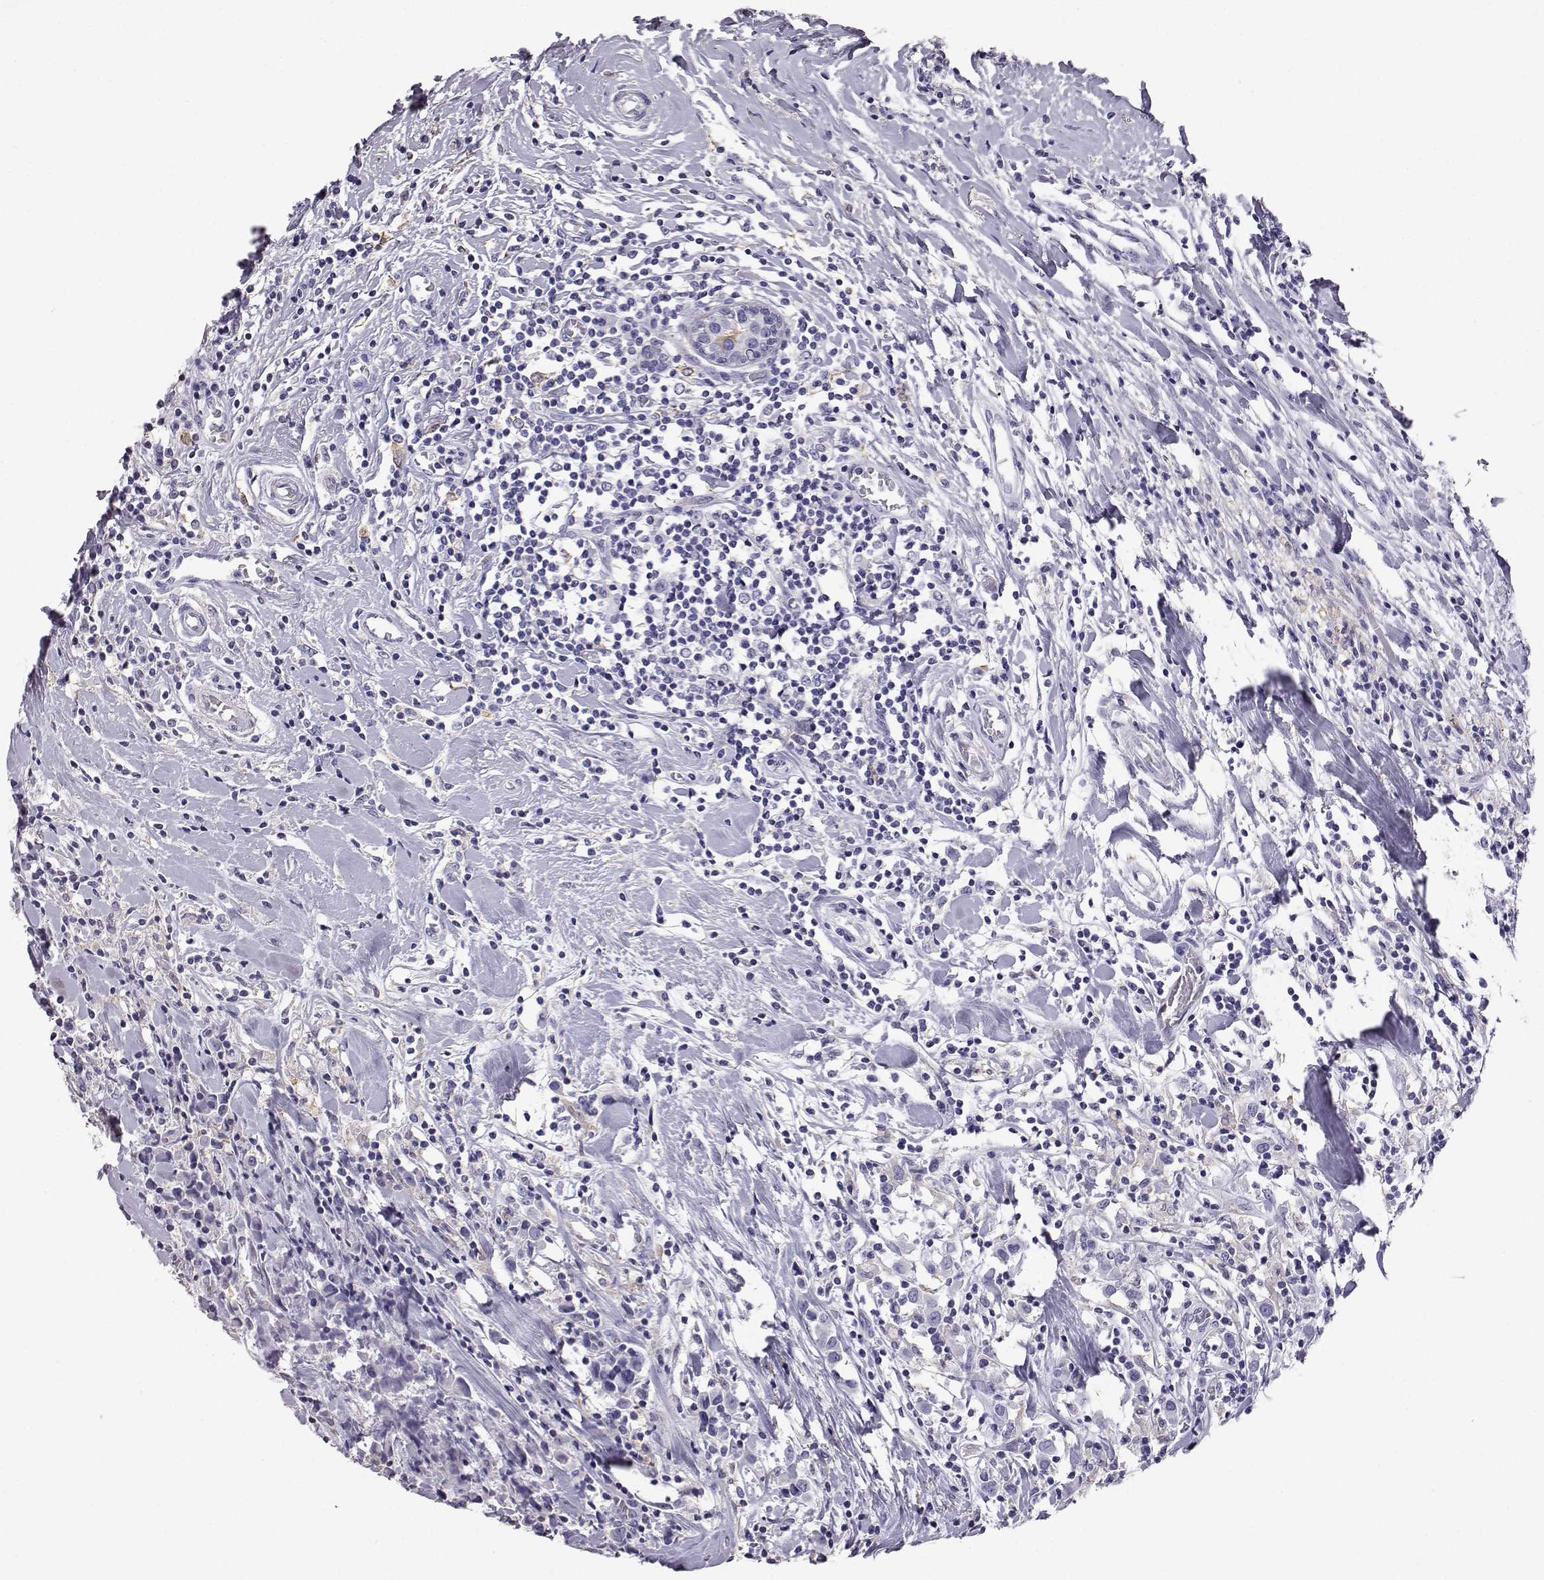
{"staining": {"intensity": "negative", "quantity": "none", "location": "none"}, "tissue": "breast cancer", "cell_type": "Tumor cells", "image_type": "cancer", "snomed": [{"axis": "morphology", "description": "Duct carcinoma"}, {"axis": "topography", "description": "Breast"}], "caption": "This histopathology image is of breast cancer stained with immunohistochemistry (IHC) to label a protein in brown with the nuclei are counter-stained blue. There is no expression in tumor cells.", "gene": "AKR1B1", "patient": {"sex": "female", "age": 61}}